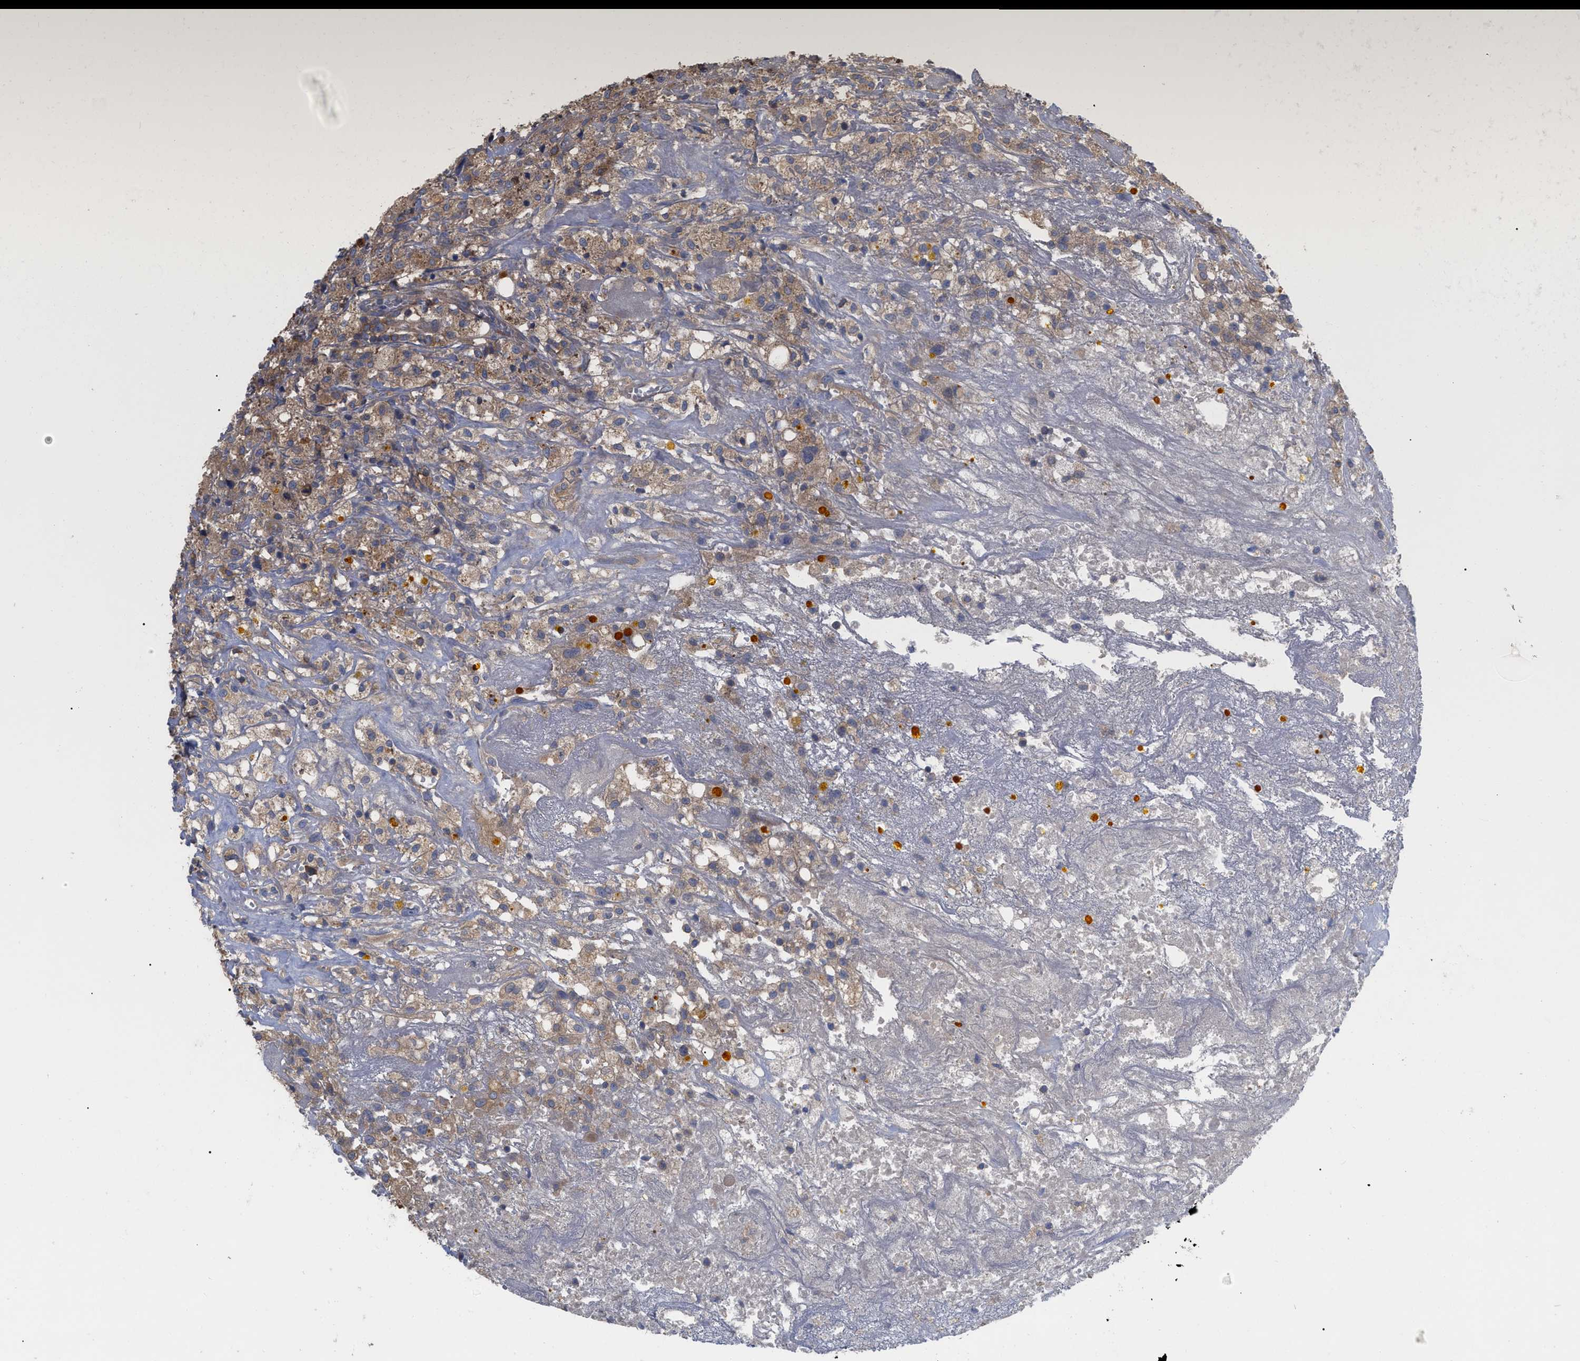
{"staining": {"intensity": "weak", "quantity": ">75%", "location": "cytoplasmic/membranous"}, "tissue": "testis cancer", "cell_type": "Tumor cells", "image_type": "cancer", "snomed": [{"axis": "morphology", "description": "Carcinoma, Embryonal, NOS"}, {"axis": "topography", "description": "Testis"}], "caption": "A brown stain labels weak cytoplasmic/membranous staining of a protein in testis cancer tumor cells. (IHC, brightfield microscopy, high magnification).", "gene": "RAP1GDS1", "patient": {"sex": "male", "age": 2}}